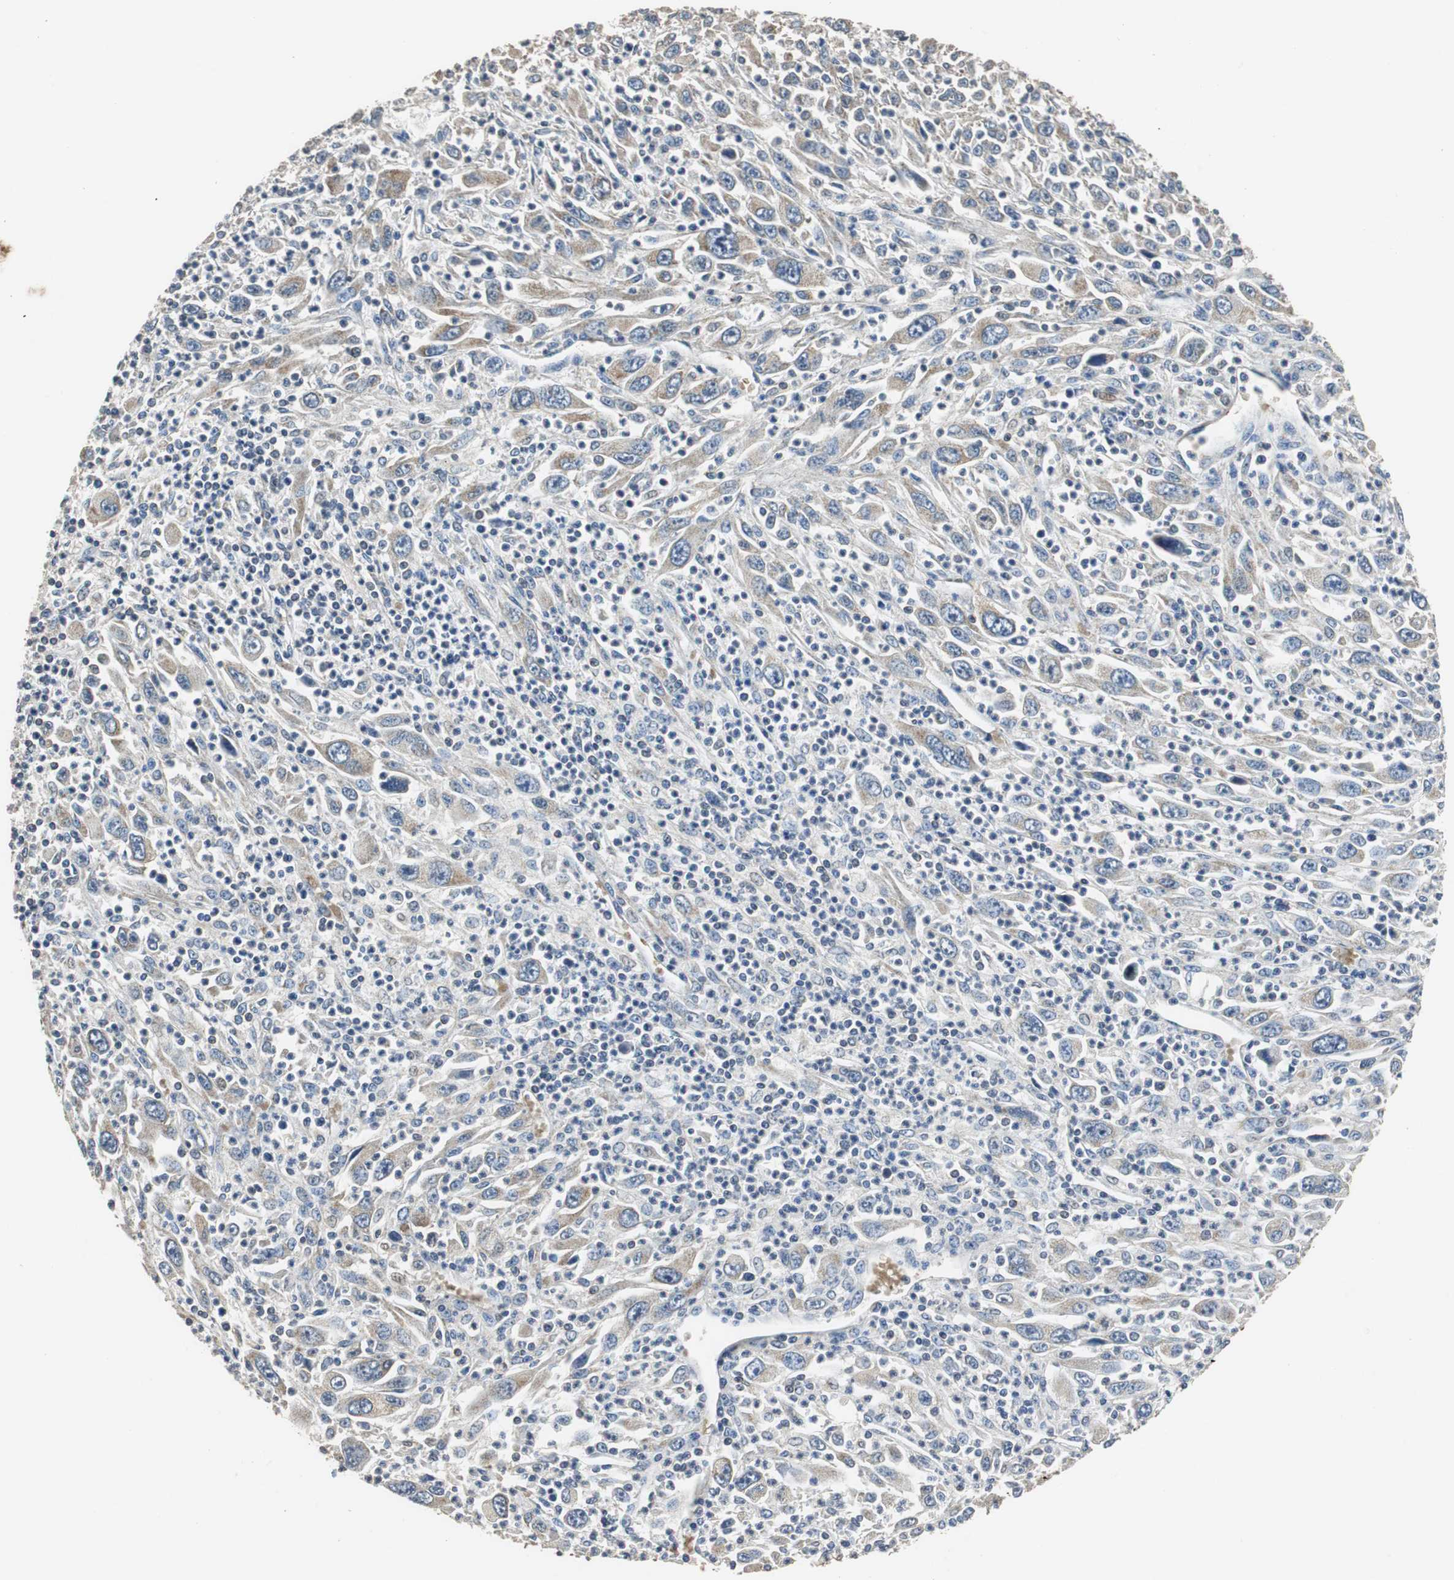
{"staining": {"intensity": "weak", "quantity": "<25%", "location": "cytoplasmic/membranous"}, "tissue": "melanoma", "cell_type": "Tumor cells", "image_type": "cancer", "snomed": [{"axis": "morphology", "description": "Malignant melanoma, Metastatic site"}, {"axis": "topography", "description": "Skin"}], "caption": "There is no significant expression in tumor cells of malignant melanoma (metastatic site).", "gene": "NNT", "patient": {"sex": "female", "age": 56}}